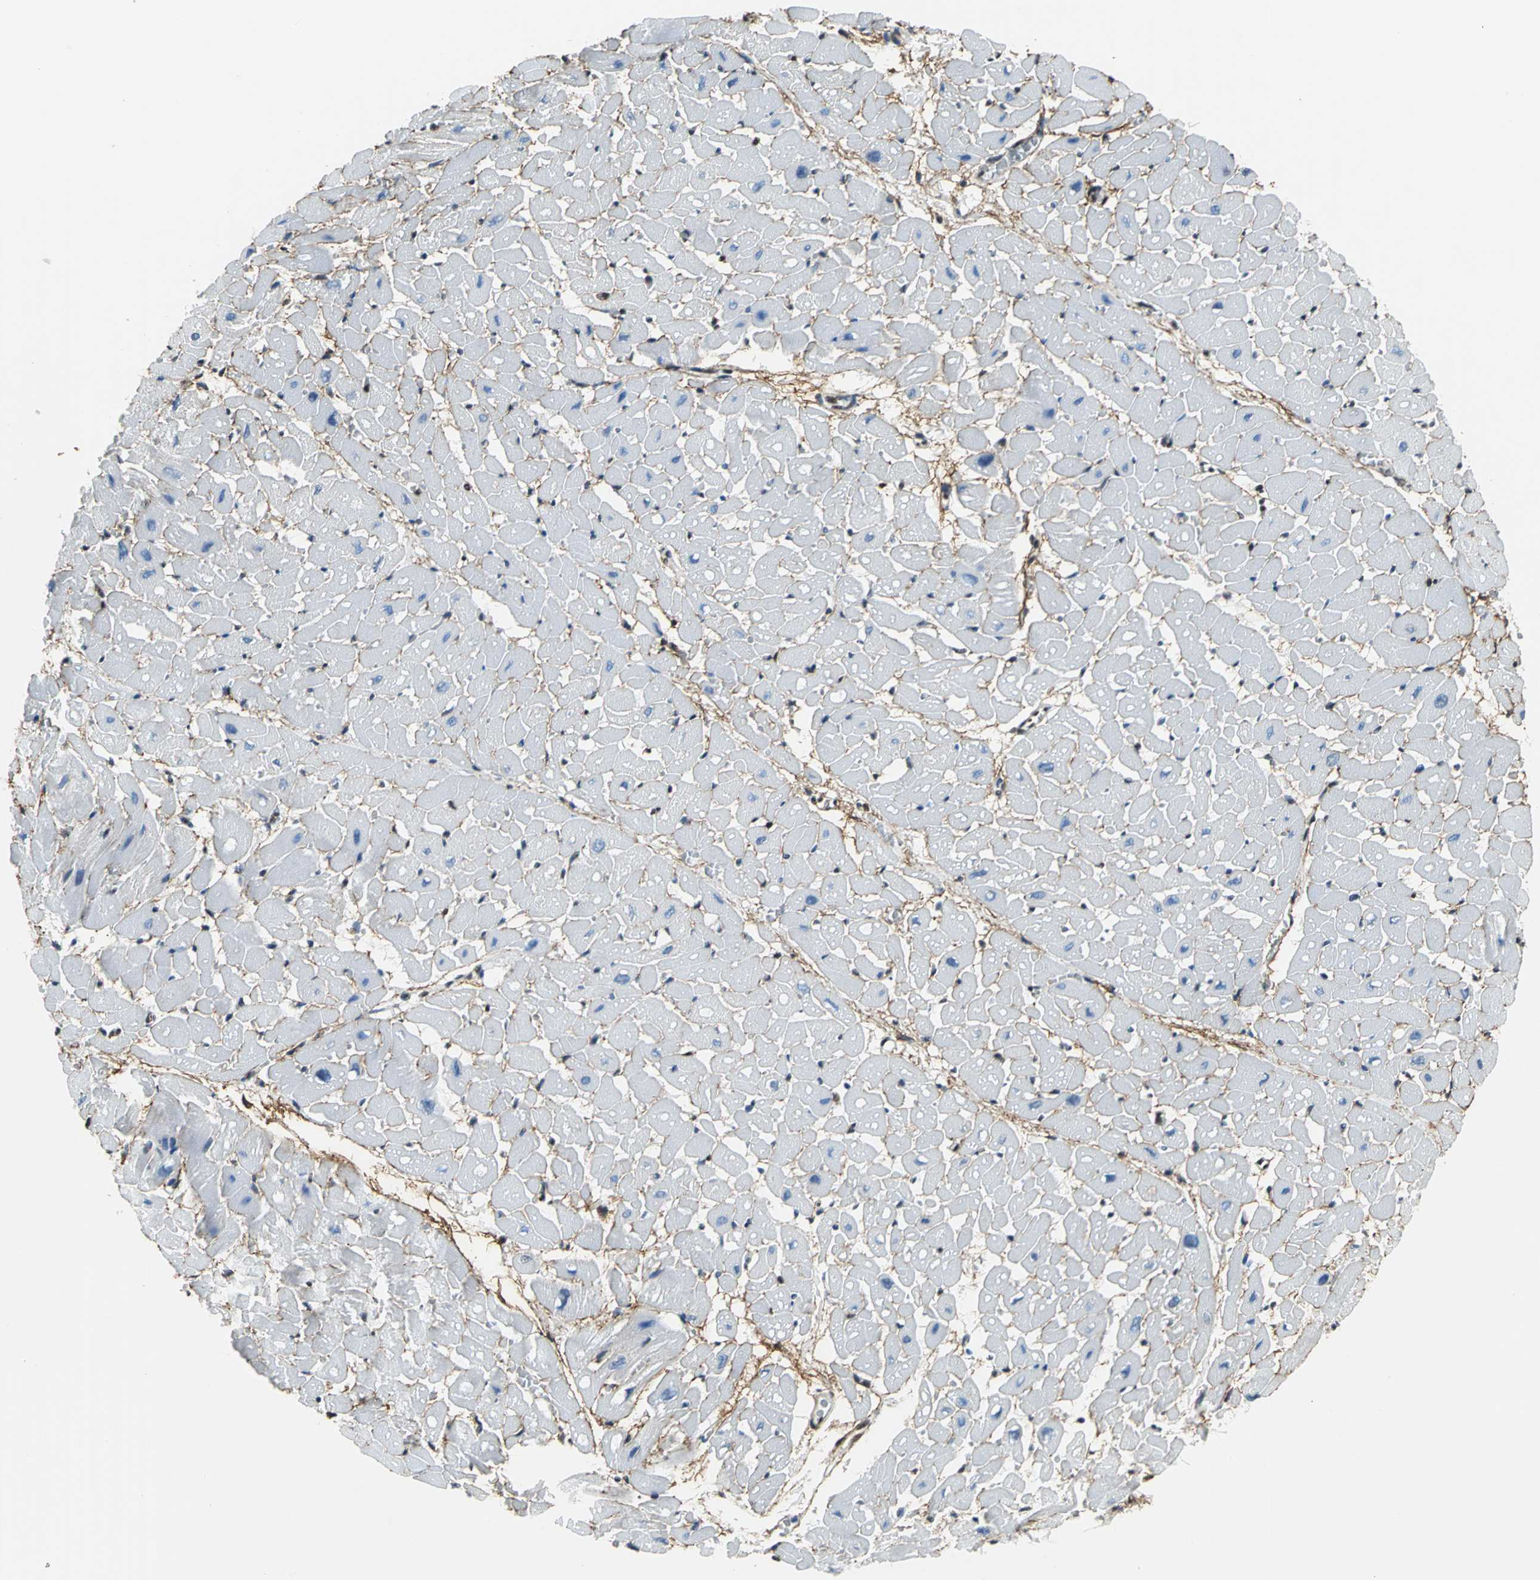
{"staining": {"intensity": "negative", "quantity": "none", "location": "none"}, "tissue": "heart muscle", "cell_type": "Cardiomyocytes", "image_type": "normal", "snomed": [{"axis": "morphology", "description": "Normal tissue, NOS"}, {"axis": "topography", "description": "Heart"}], "caption": "The immunohistochemistry image has no significant staining in cardiomyocytes of heart muscle.", "gene": "APEX1", "patient": {"sex": "male", "age": 45}}